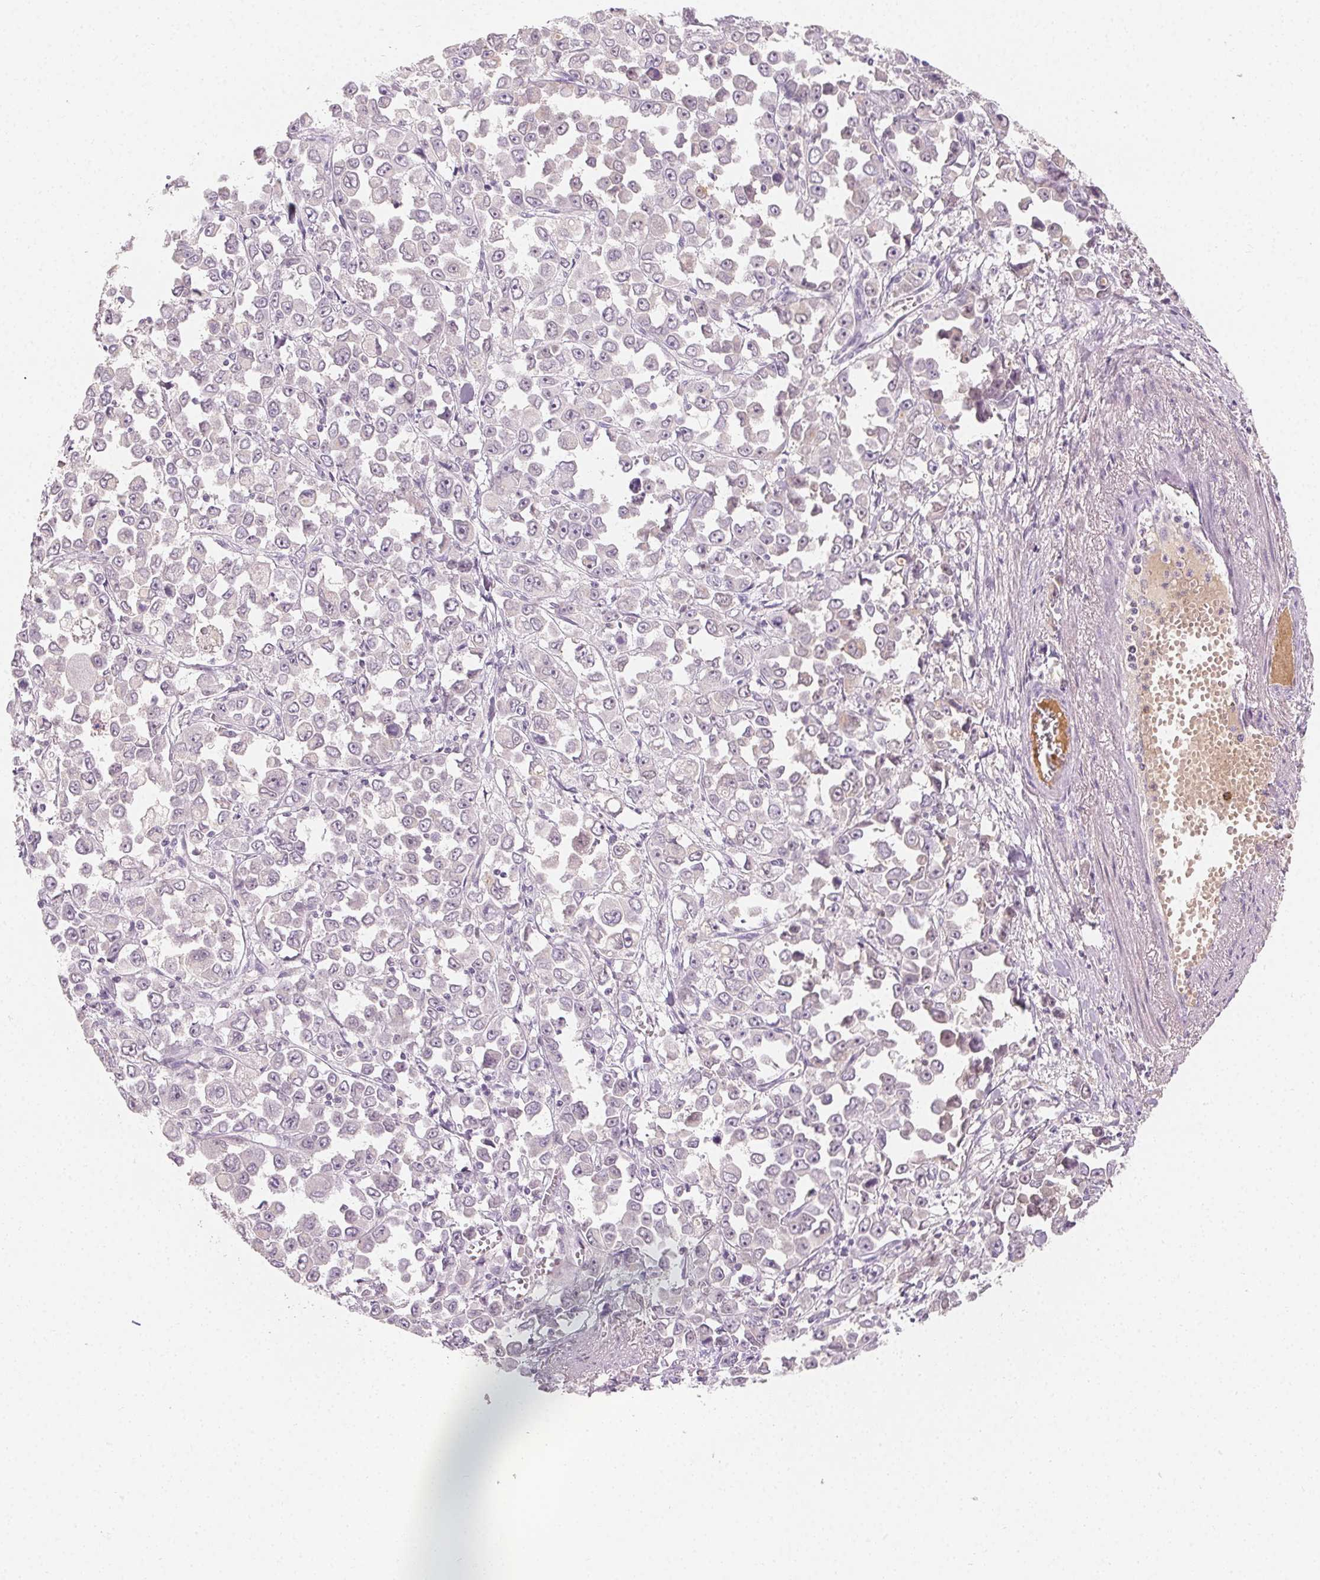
{"staining": {"intensity": "negative", "quantity": "none", "location": "none"}, "tissue": "stomach cancer", "cell_type": "Tumor cells", "image_type": "cancer", "snomed": [{"axis": "morphology", "description": "Adenocarcinoma, NOS"}, {"axis": "topography", "description": "Stomach, upper"}], "caption": "The photomicrograph exhibits no significant expression in tumor cells of stomach adenocarcinoma.", "gene": "AFM", "patient": {"sex": "male", "age": 70}}